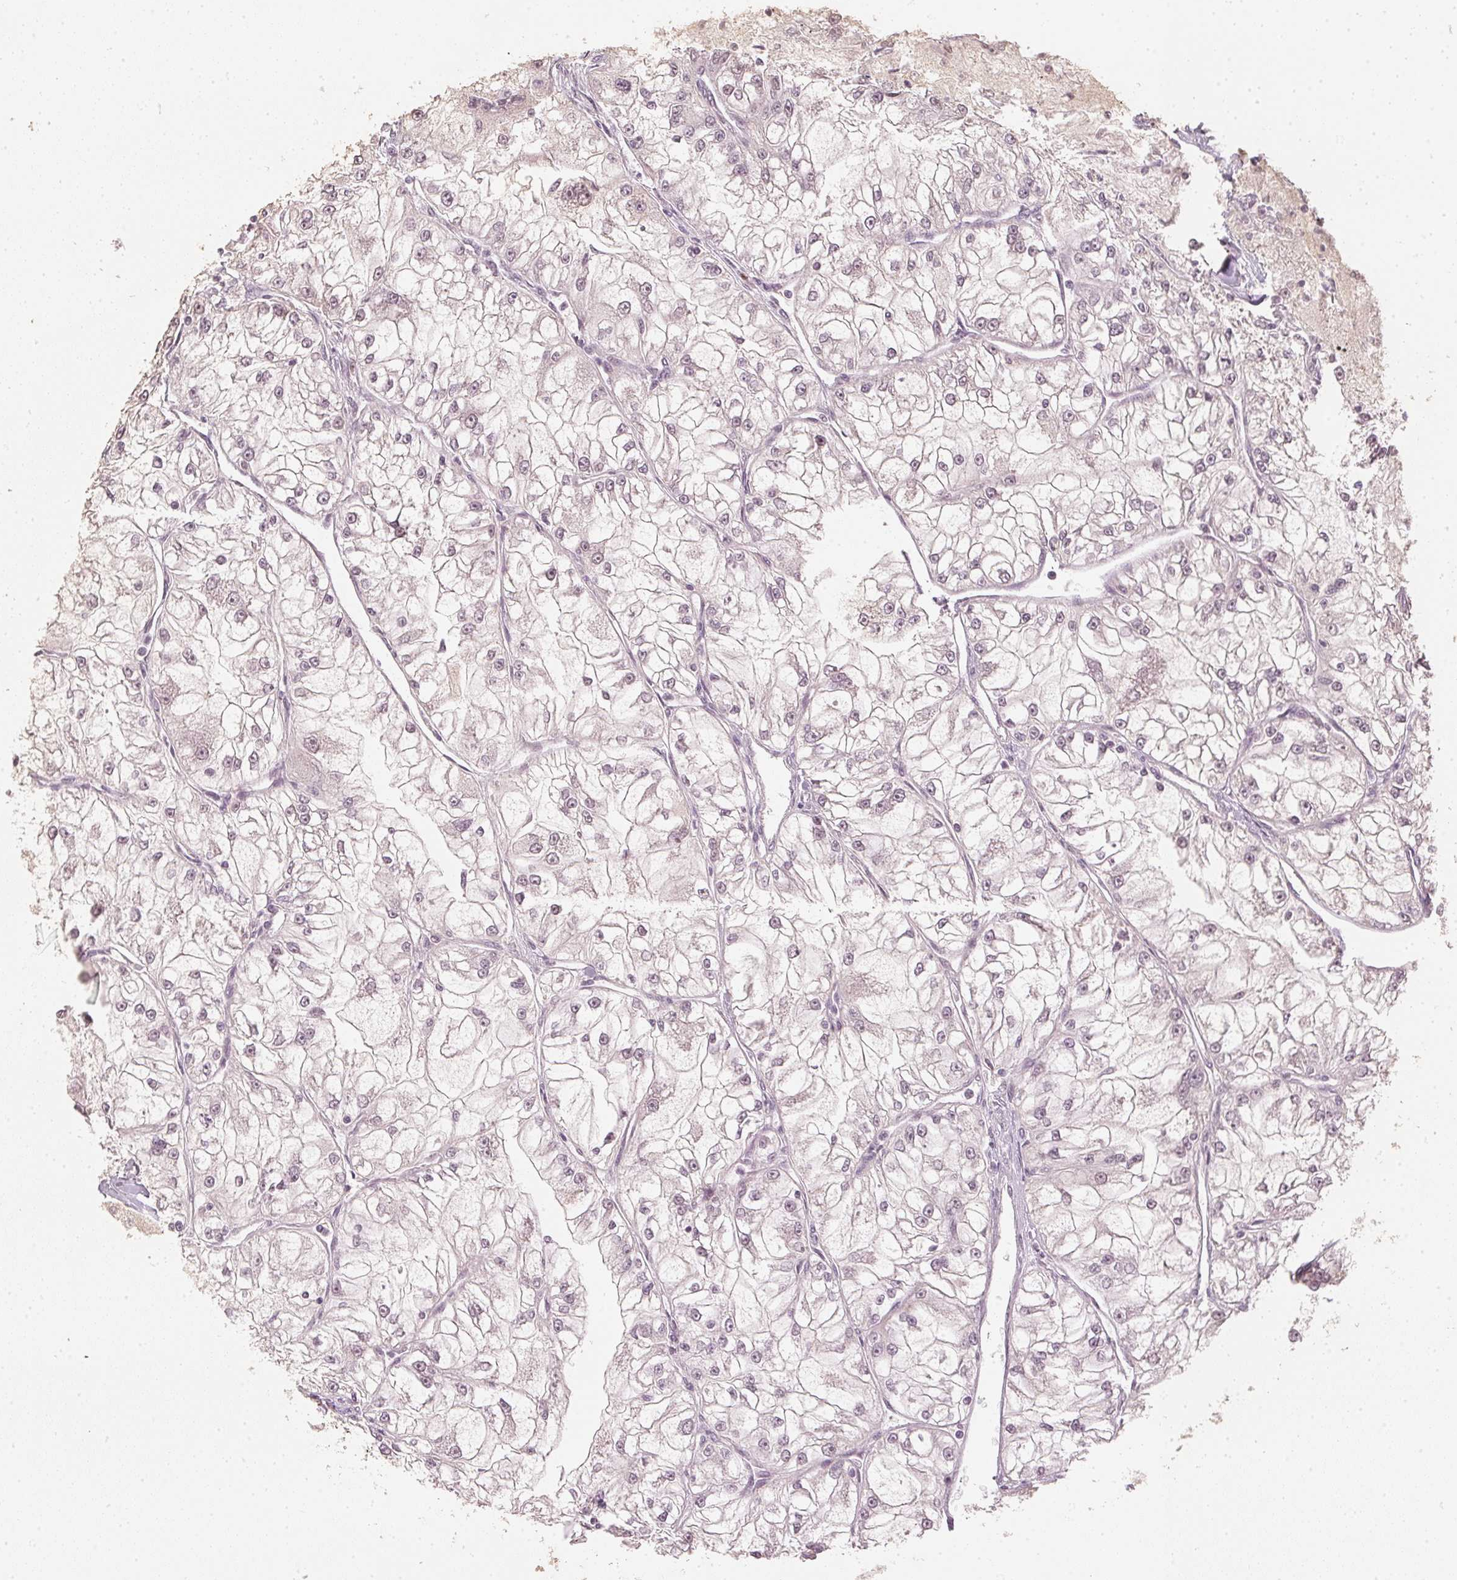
{"staining": {"intensity": "negative", "quantity": "none", "location": "none"}, "tissue": "renal cancer", "cell_type": "Tumor cells", "image_type": "cancer", "snomed": [{"axis": "morphology", "description": "Adenocarcinoma, NOS"}, {"axis": "topography", "description": "Kidney"}], "caption": "DAB (3,3'-diaminobenzidine) immunohistochemical staining of renal cancer (adenocarcinoma) displays no significant expression in tumor cells. The staining is performed using DAB brown chromogen with nuclei counter-stained in using hematoxylin.", "gene": "SLC39A3", "patient": {"sex": "female", "age": 72}}